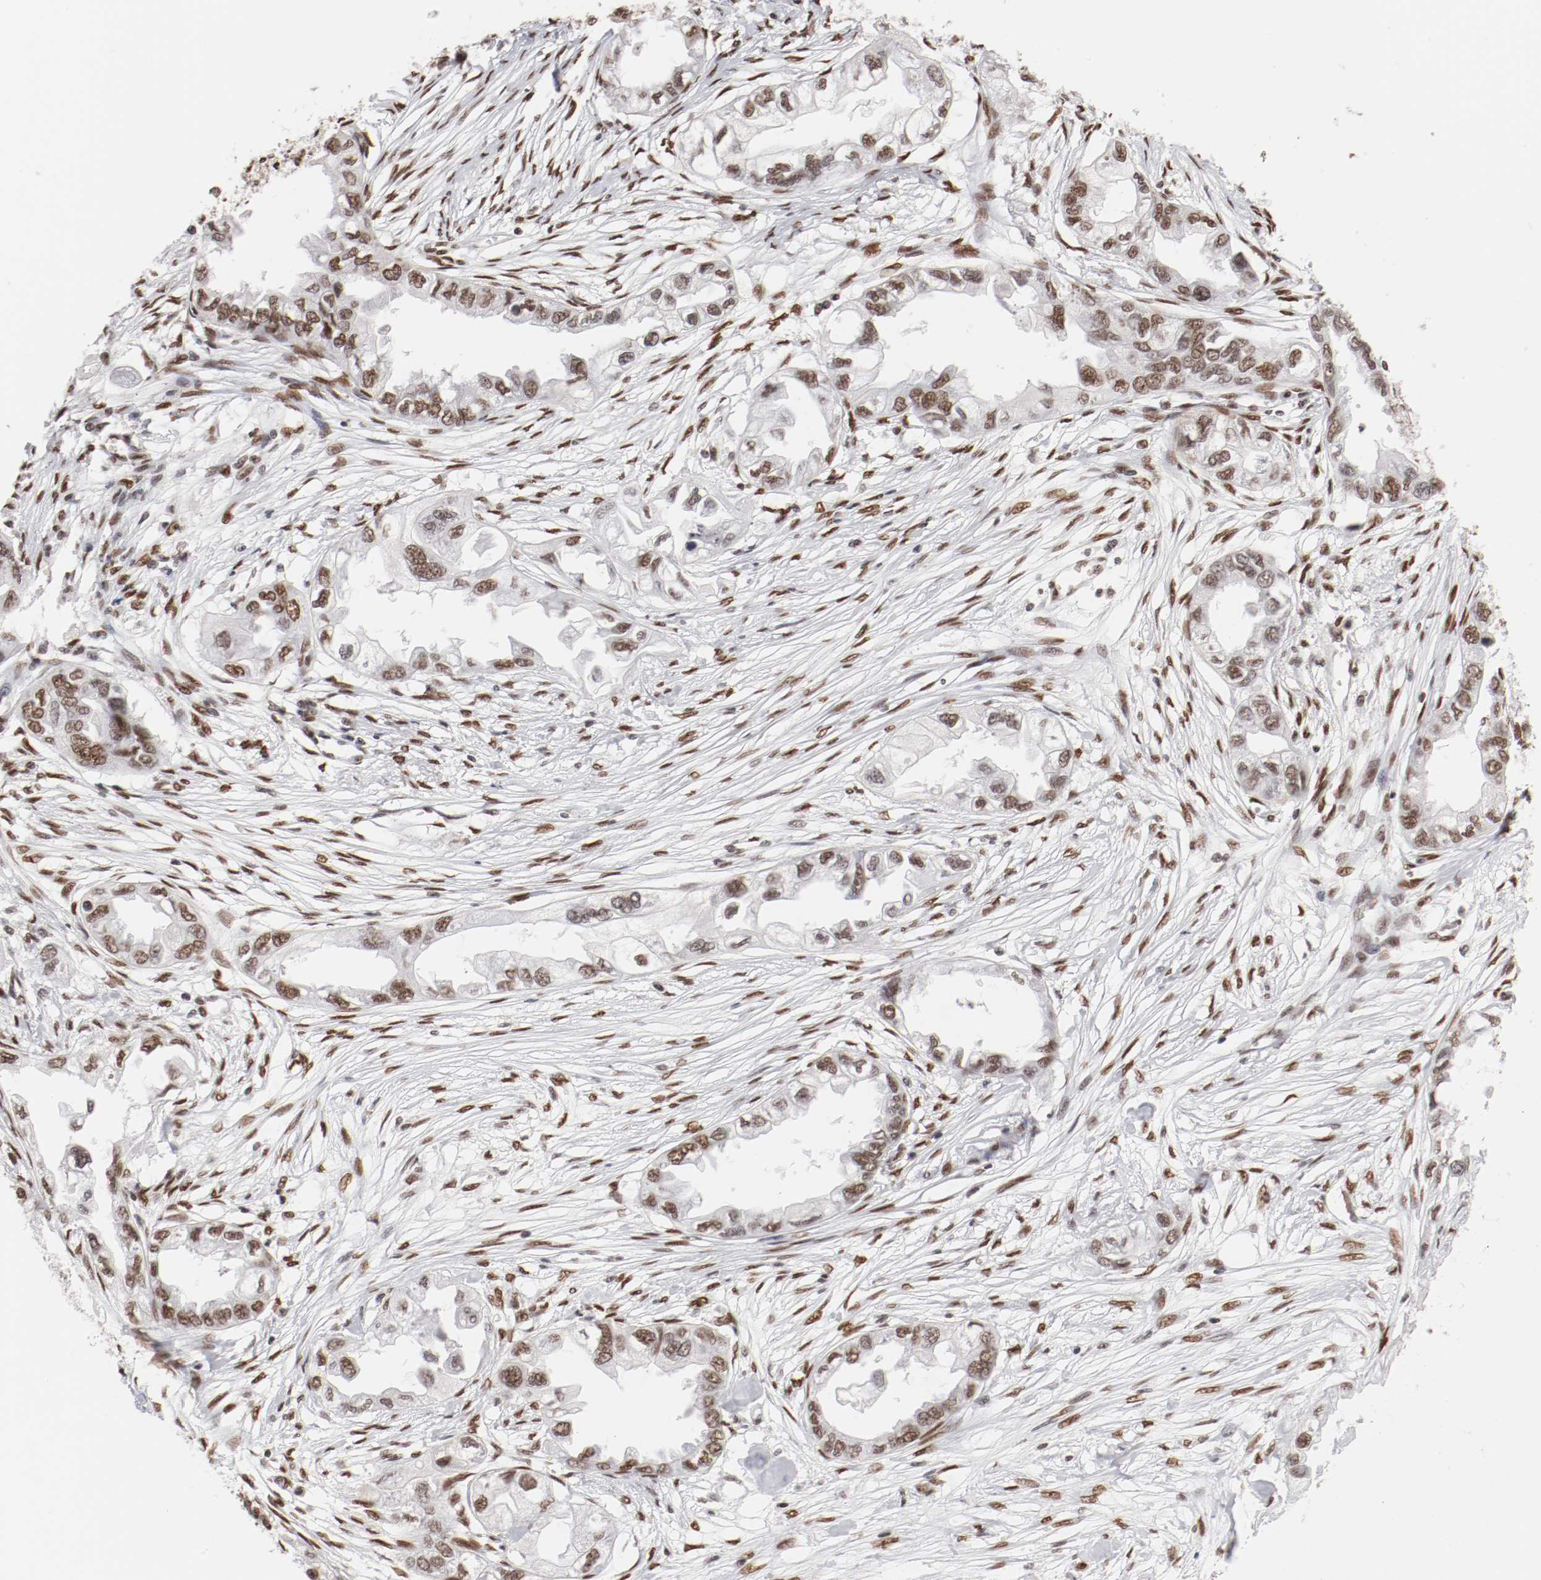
{"staining": {"intensity": "moderate", "quantity": ">75%", "location": "nuclear"}, "tissue": "endometrial cancer", "cell_type": "Tumor cells", "image_type": "cancer", "snomed": [{"axis": "morphology", "description": "Adenocarcinoma, NOS"}, {"axis": "topography", "description": "Endometrium"}], "caption": "Immunohistochemical staining of endometrial cancer demonstrates medium levels of moderate nuclear expression in approximately >75% of tumor cells.", "gene": "TP53BP1", "patient": {"sex": "female", "age": 67}}